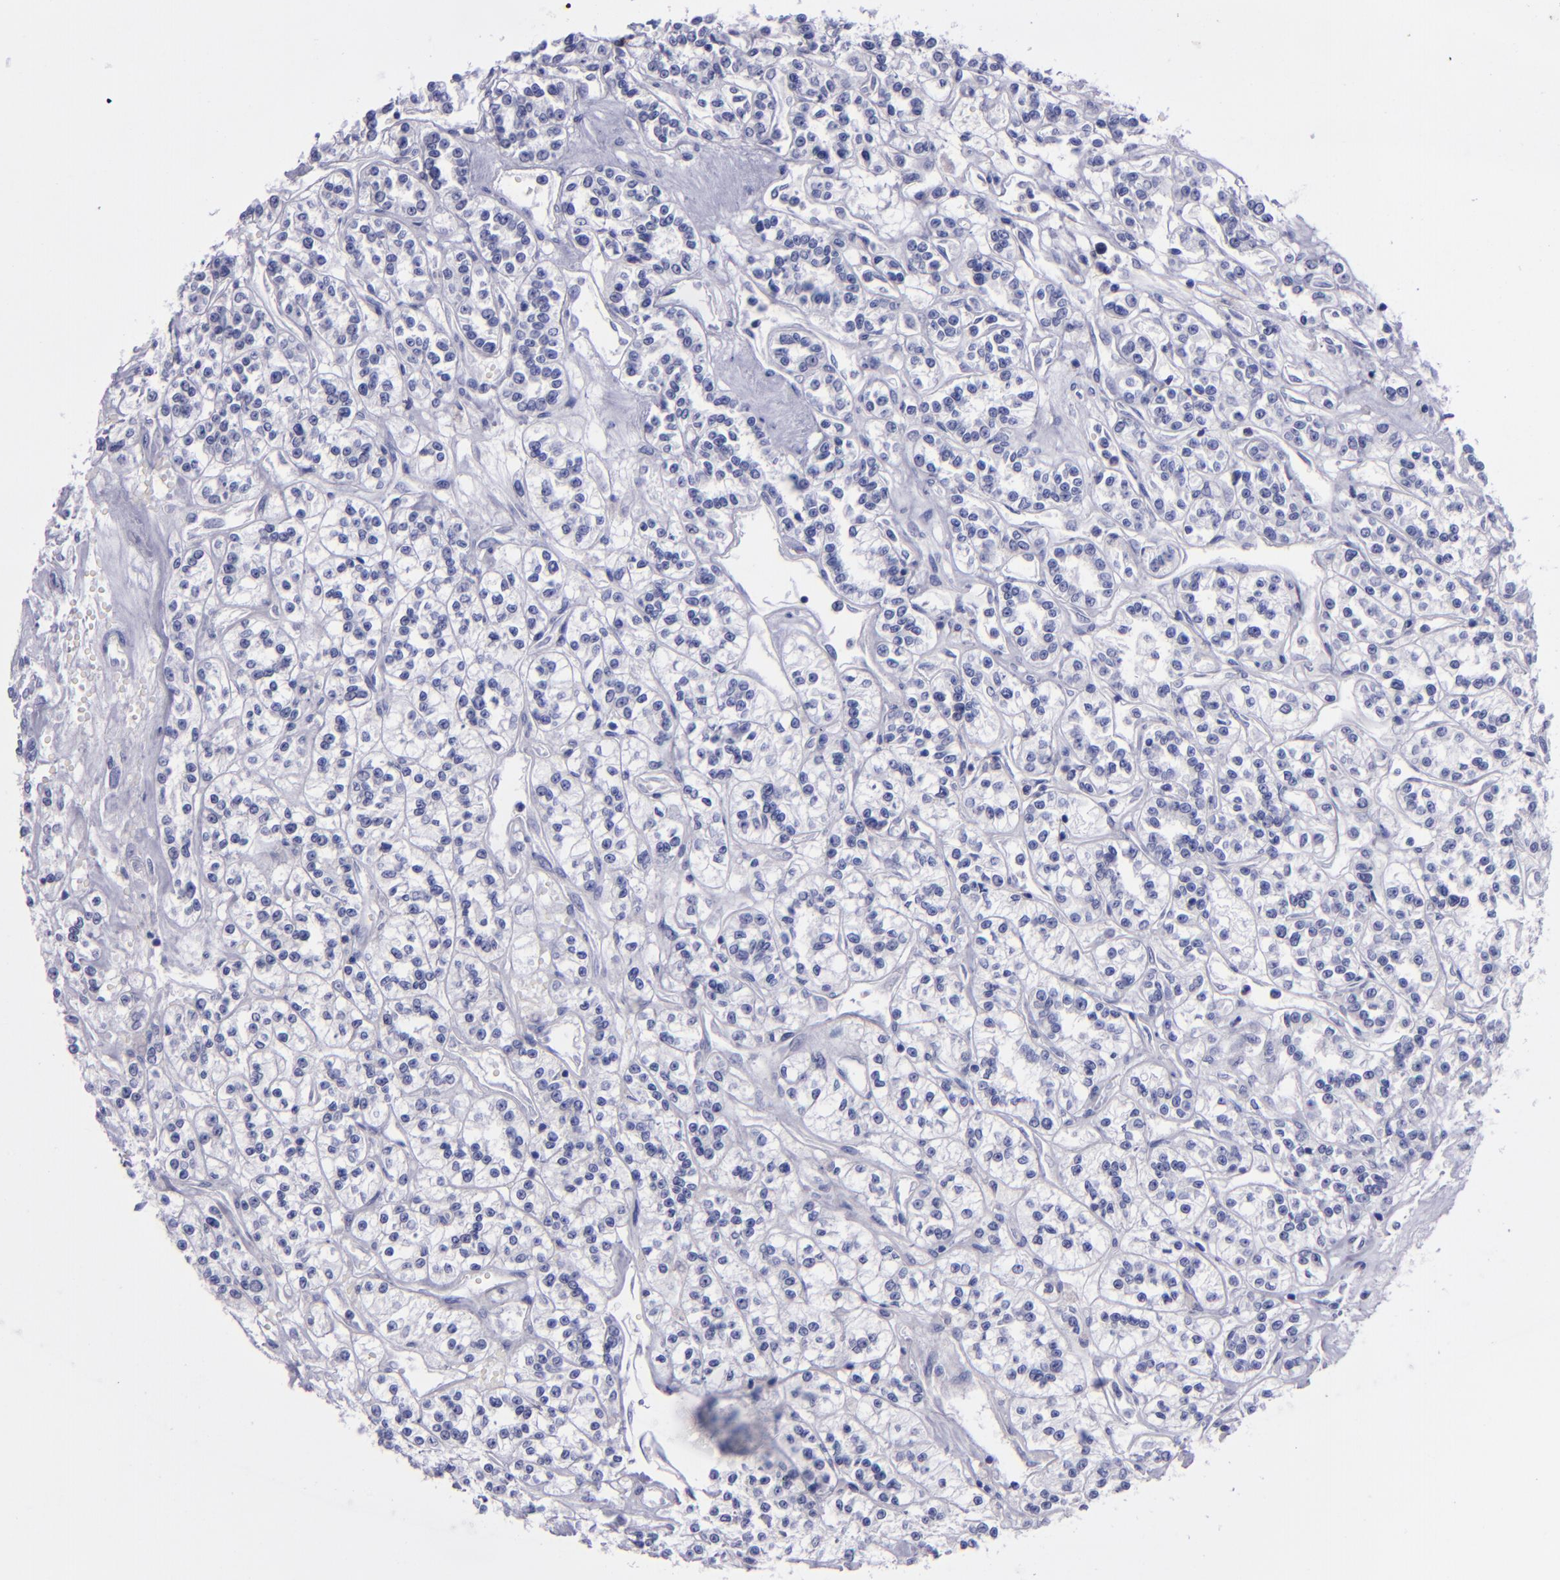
{"staining": {"intensity": "negative", "quantity": "none", "location": "none"}, "tissue": "renal cancer", "cell_type": "Tumor cells", "image_type": "cancer", "snomed": [{"axis": "morphology", "description": "Adenocarcinoma, NOS"}, {"axis": "topography", "description": "Kidney"}], "caption": "DAB immunohistochemical staining of adenocarcinoma (renal) exhibits no significant expression in tumor cells. (DAB immunohistochemistry (IHC) with hematoxylin counter stain).", "gene": "CD37", "patient": {"sex": "female", "age": 76}}